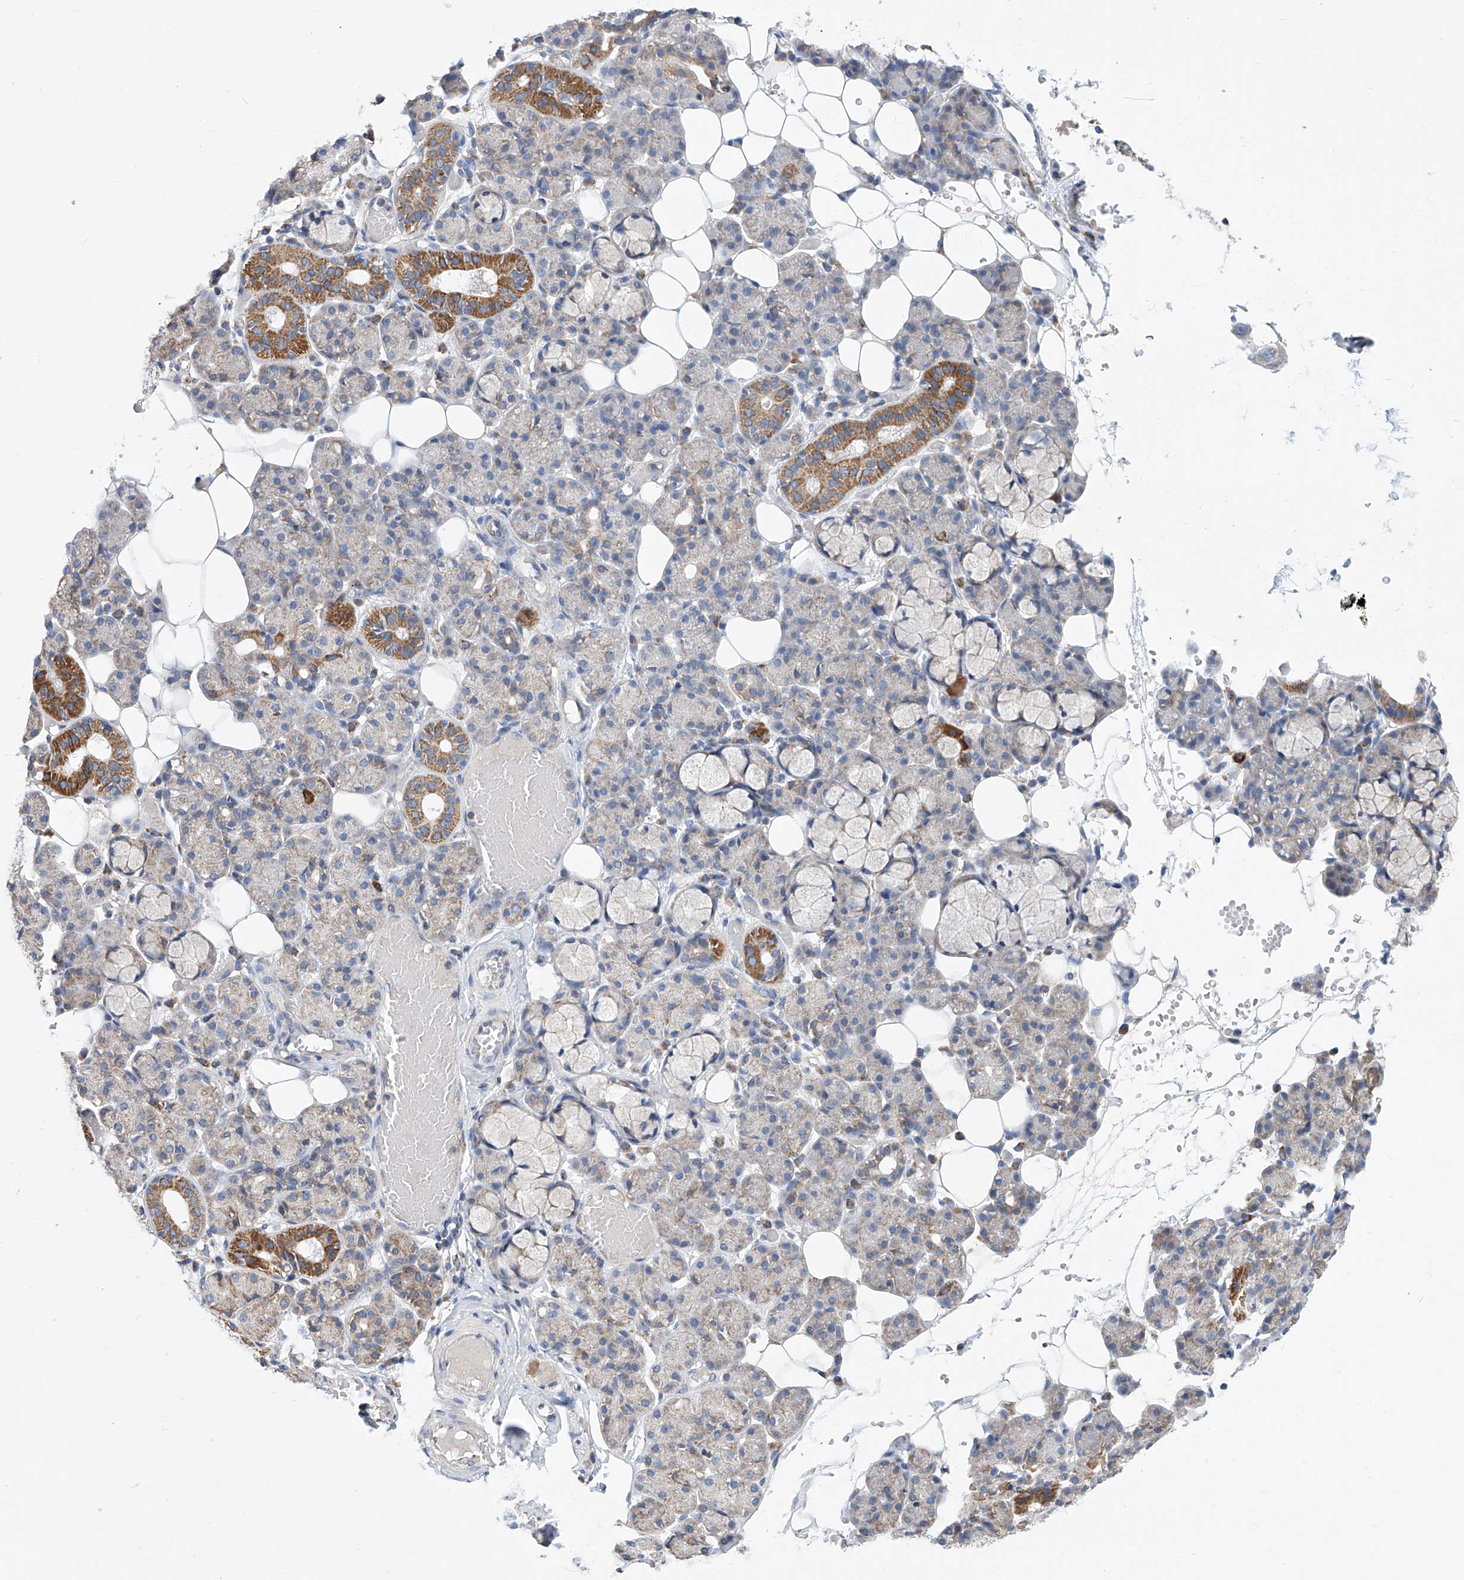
{"staining": {"intensity": "moderate", "quantity": "<25%", "location": "cytoplasmic/membranous"}, "tissue": "salivary gland", "cell_type": "Glandular cells", "image_type": "normal", "snomed": [{"axis": "morphology", "description": "Normal tissue, NOS"}, {"axis": "topography", "description": "Salivary gland"}], "caption": "About <25% of glandular cells in unremarkable human salivary gland demonstrate moderate cytoplasmic/membranous protein expression as visualized by brown immunohistochemical staining.", "gene": "MAD2L1", "patient": {"sex": "male", "age": 63}}